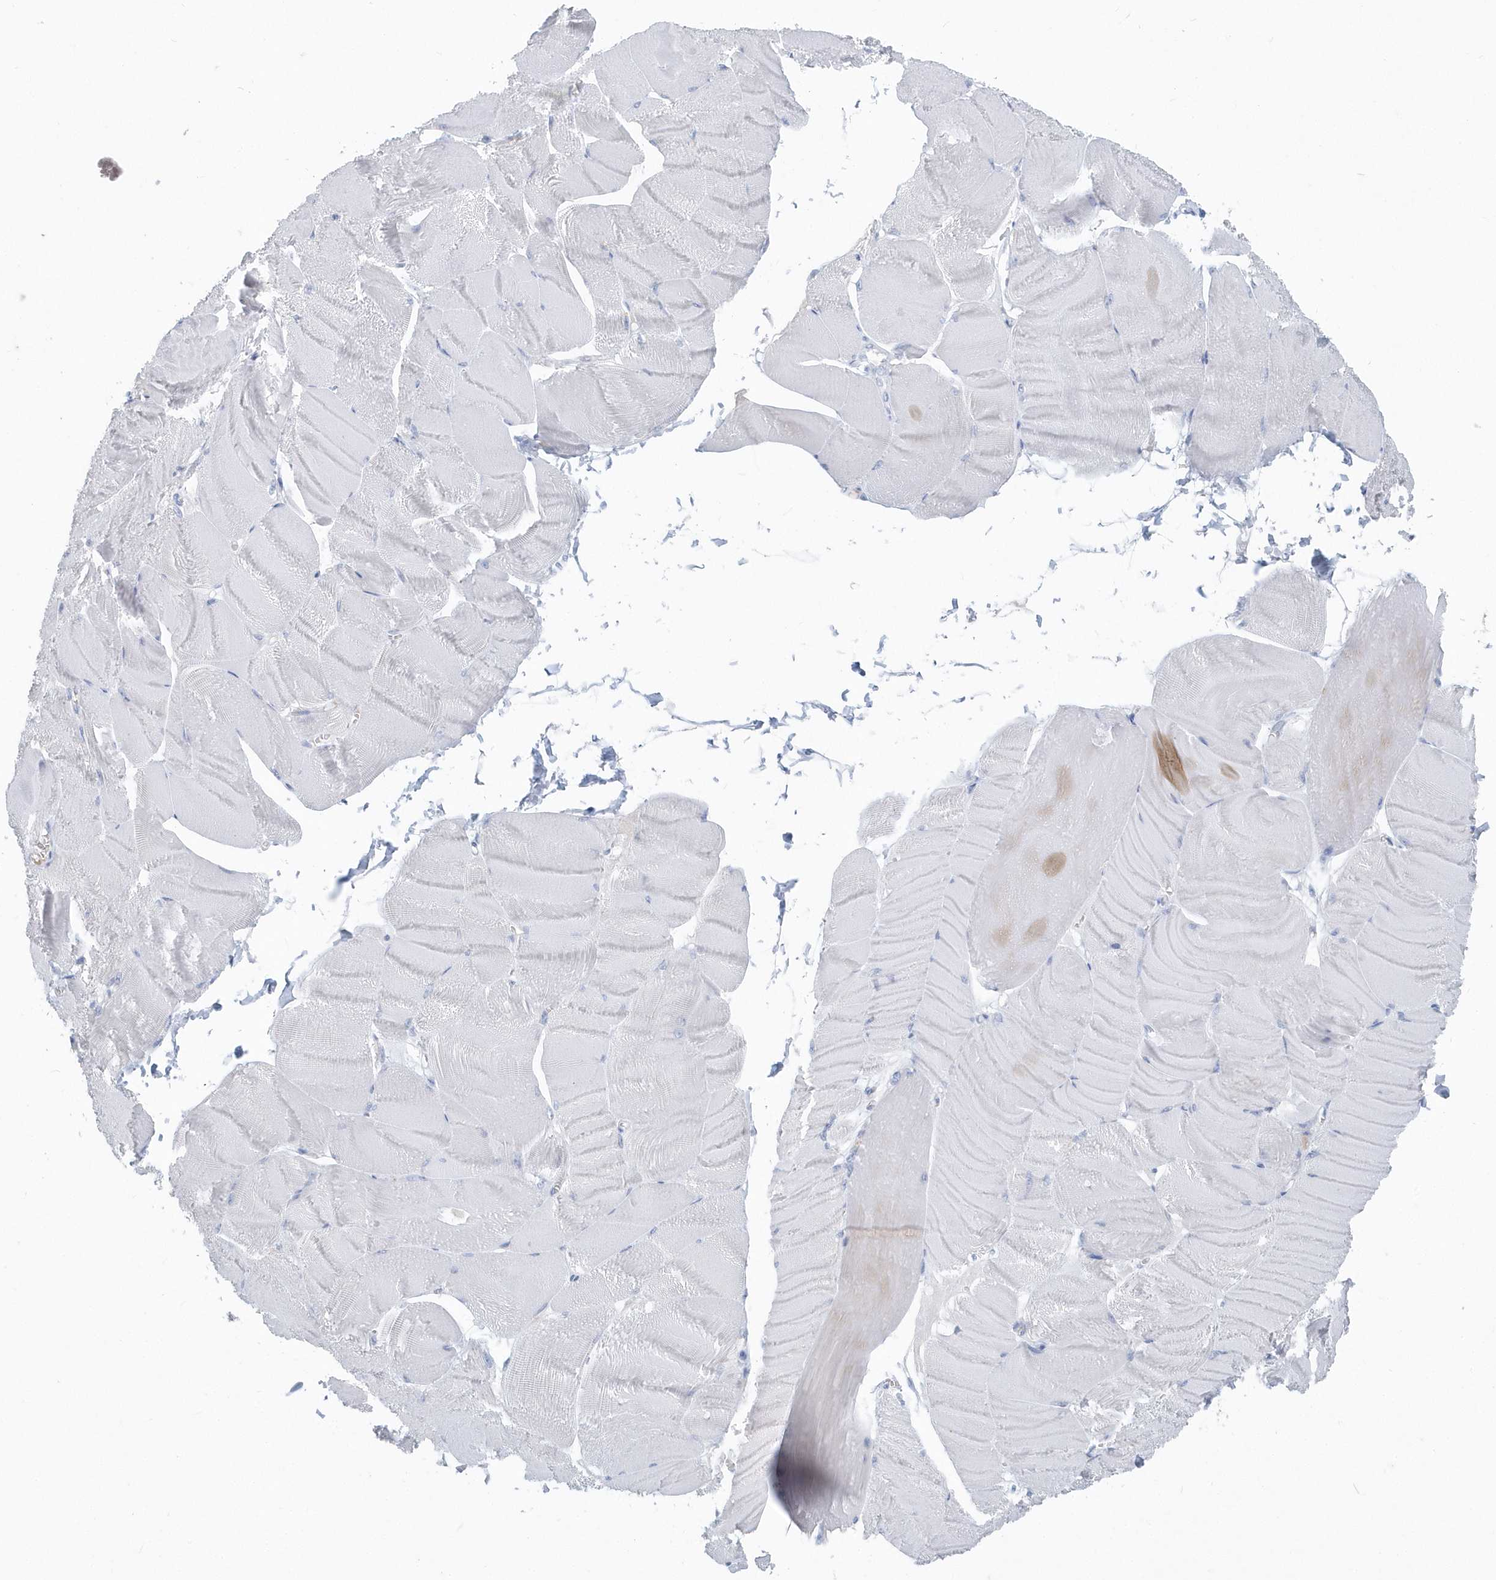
{"staining": {"intensity": "negative", "quantity": "none", "location": "none"}, "tissue": "skeletal muscle", "cell_type": "Myocytes", "image_type": "normal", "snomed": [{"axis": "morphology", "description": "Normal tissue, NOS"}, {"axis": "morphology", "description": "Basal cell carcinoma"}, {"axis": "topography", "description": "Skeletal muscle"}], "caption": "A micrograph of skeletal muscle stained for a protein demonstrates no brown staining in myocytes.", "gene": "JCHAIN", "patient": {"sex": "female", "age": 64}}